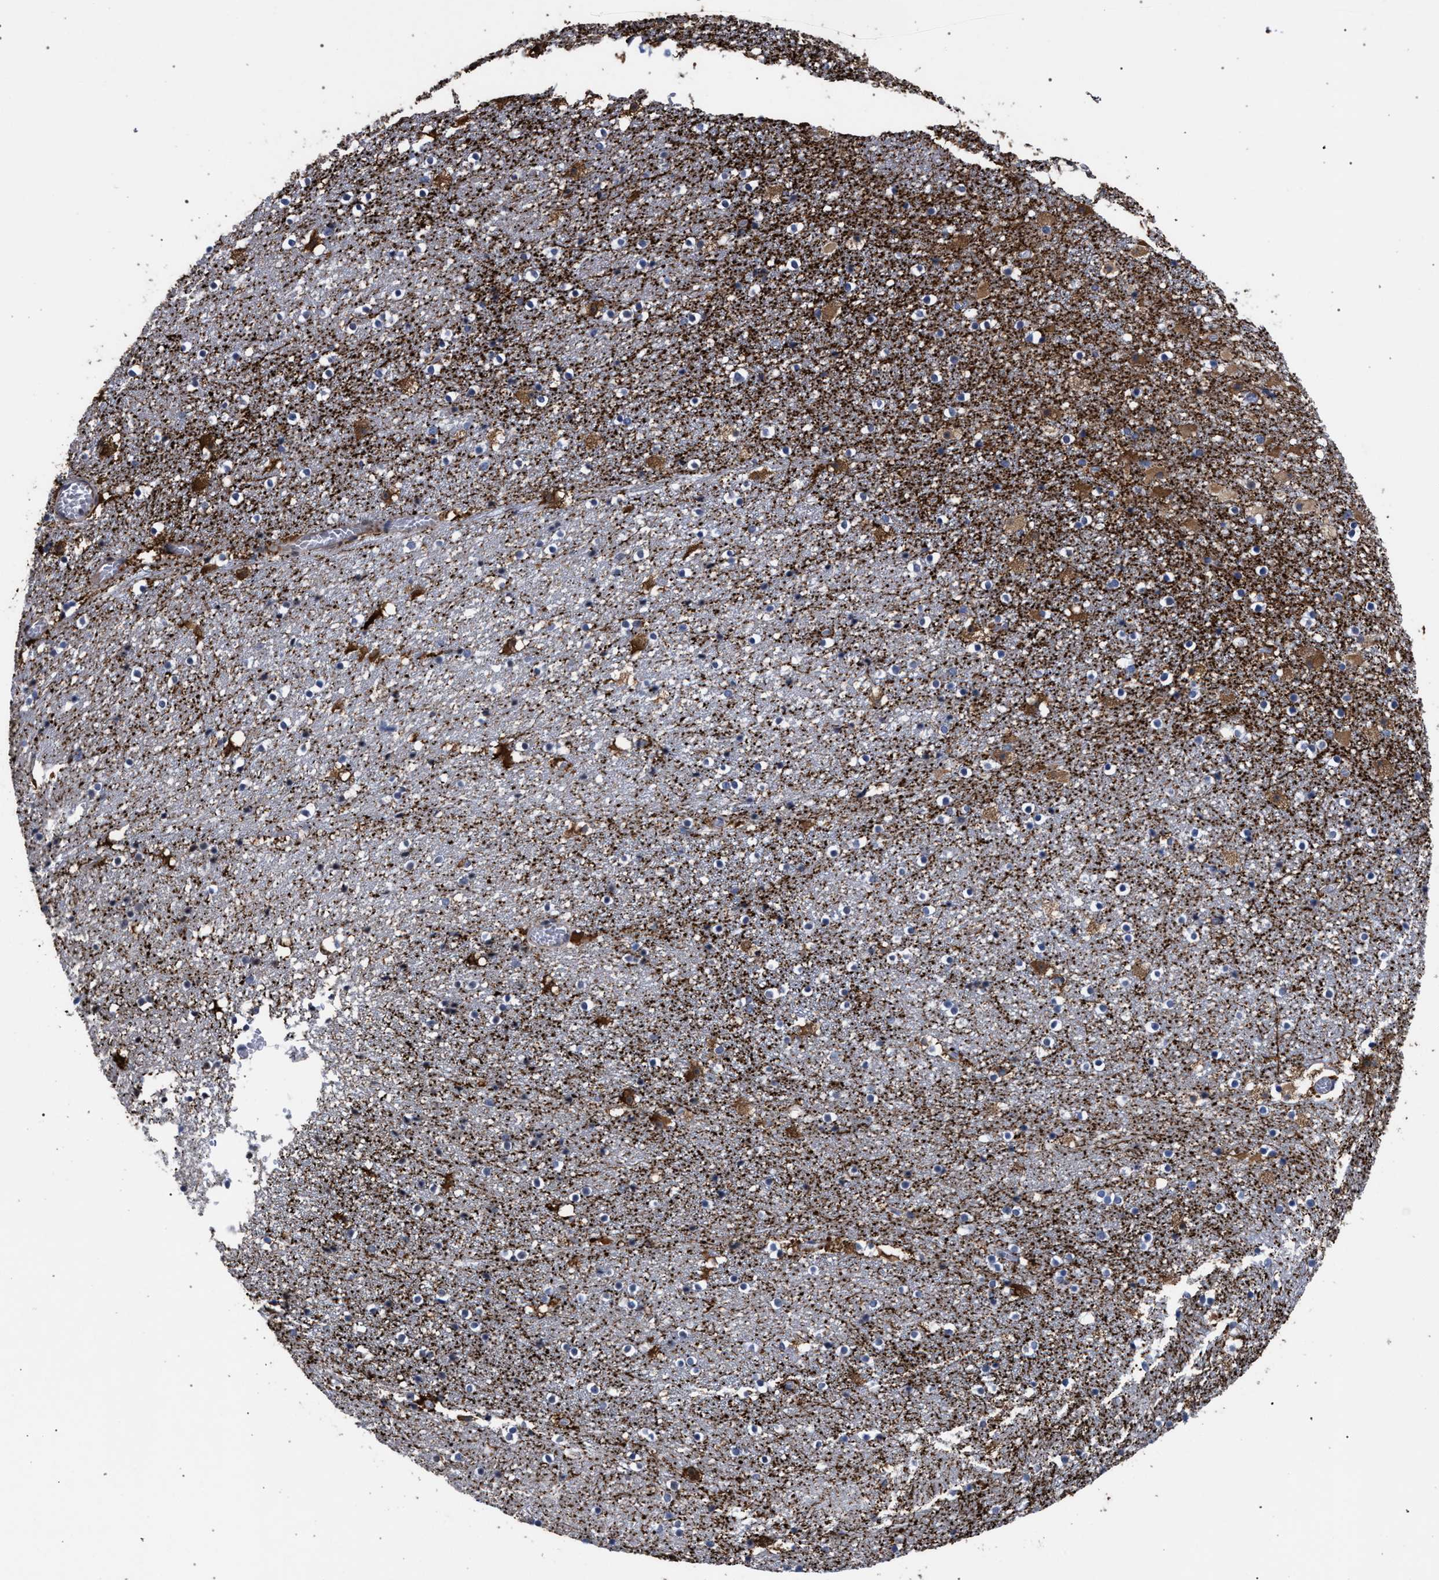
{"staining": {"intensity": "strong", "quantity": "<25%", "location": "nuclear"}, "tissue": "caudate", "cell_type": "Glial cells", "image_type": "normal", "snomed": [{"axis": "morphology", "description": "Normal tissue, NOS"}, {"axis": "topography", "description": "Lateral ventricle wall"}], "caption": "Caudate stained for a protein (brown) reveals strong nuclear positive positivity in about <25% of glial cells.", "gene": "GOLGA2", "patient": {"sex": "male", "age": 45}}